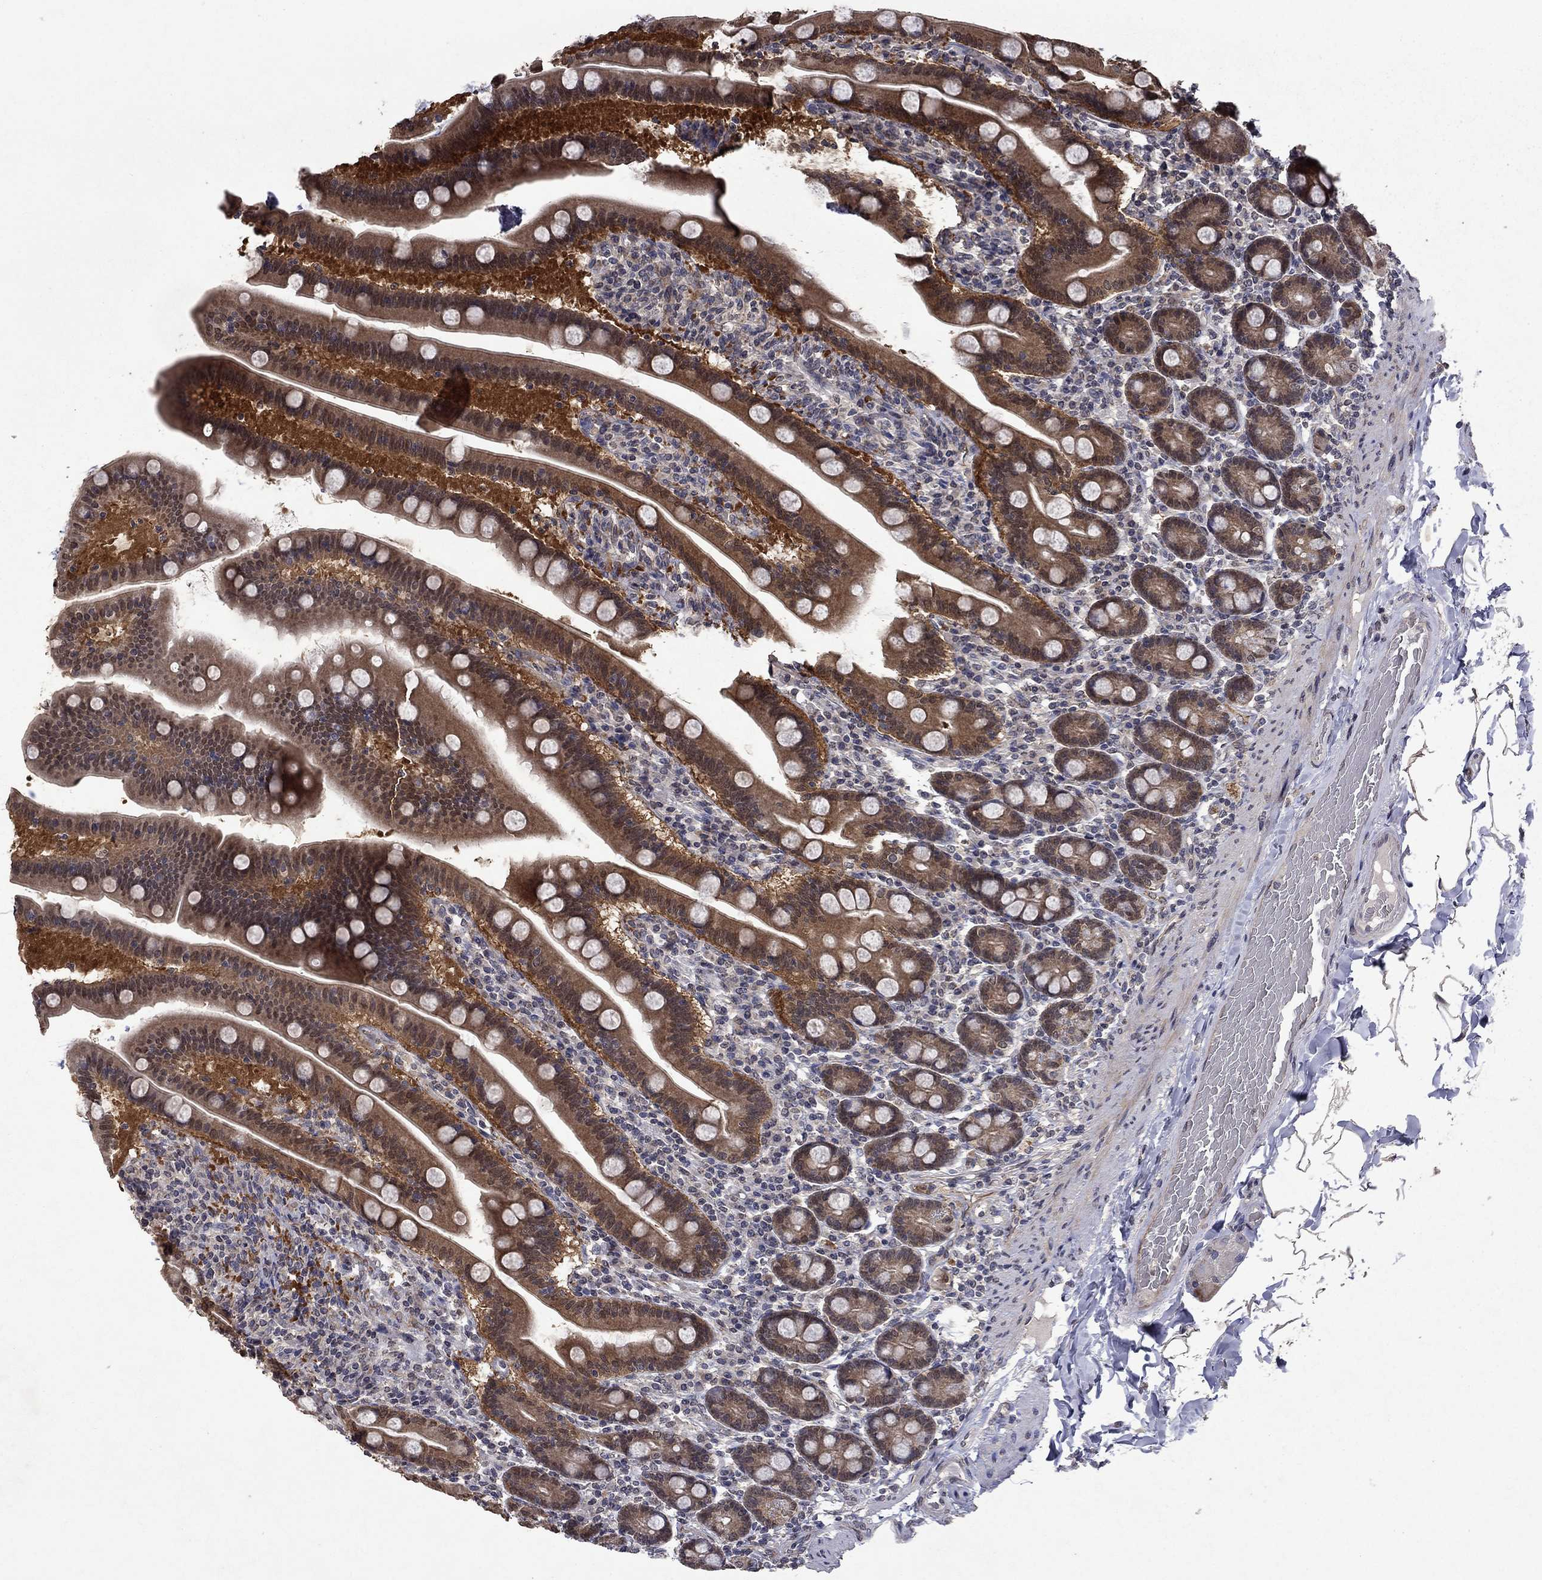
{"staining": {"intensity": "moderate", "quantity": "25%-75%", "location": "cytoplasmic/membranous,nuclear"}, "tissue": "small intestine", "cell_type": "Glandular cells", "image_type": "normal", "snomed": [{"axis": "morphology", "description": "Normal tissue, NOS"}, {"axis": "topography", "description": "Small intestine"}], "caption": "Brown immunohistochemical staining in normal human small intestine shows moderate cytoplasmic/membranous,nuclear staining in approximately 25%-75% of glandular cells.", "gene": "TTC38", "patient": {"sex": "male", "age": 66}}